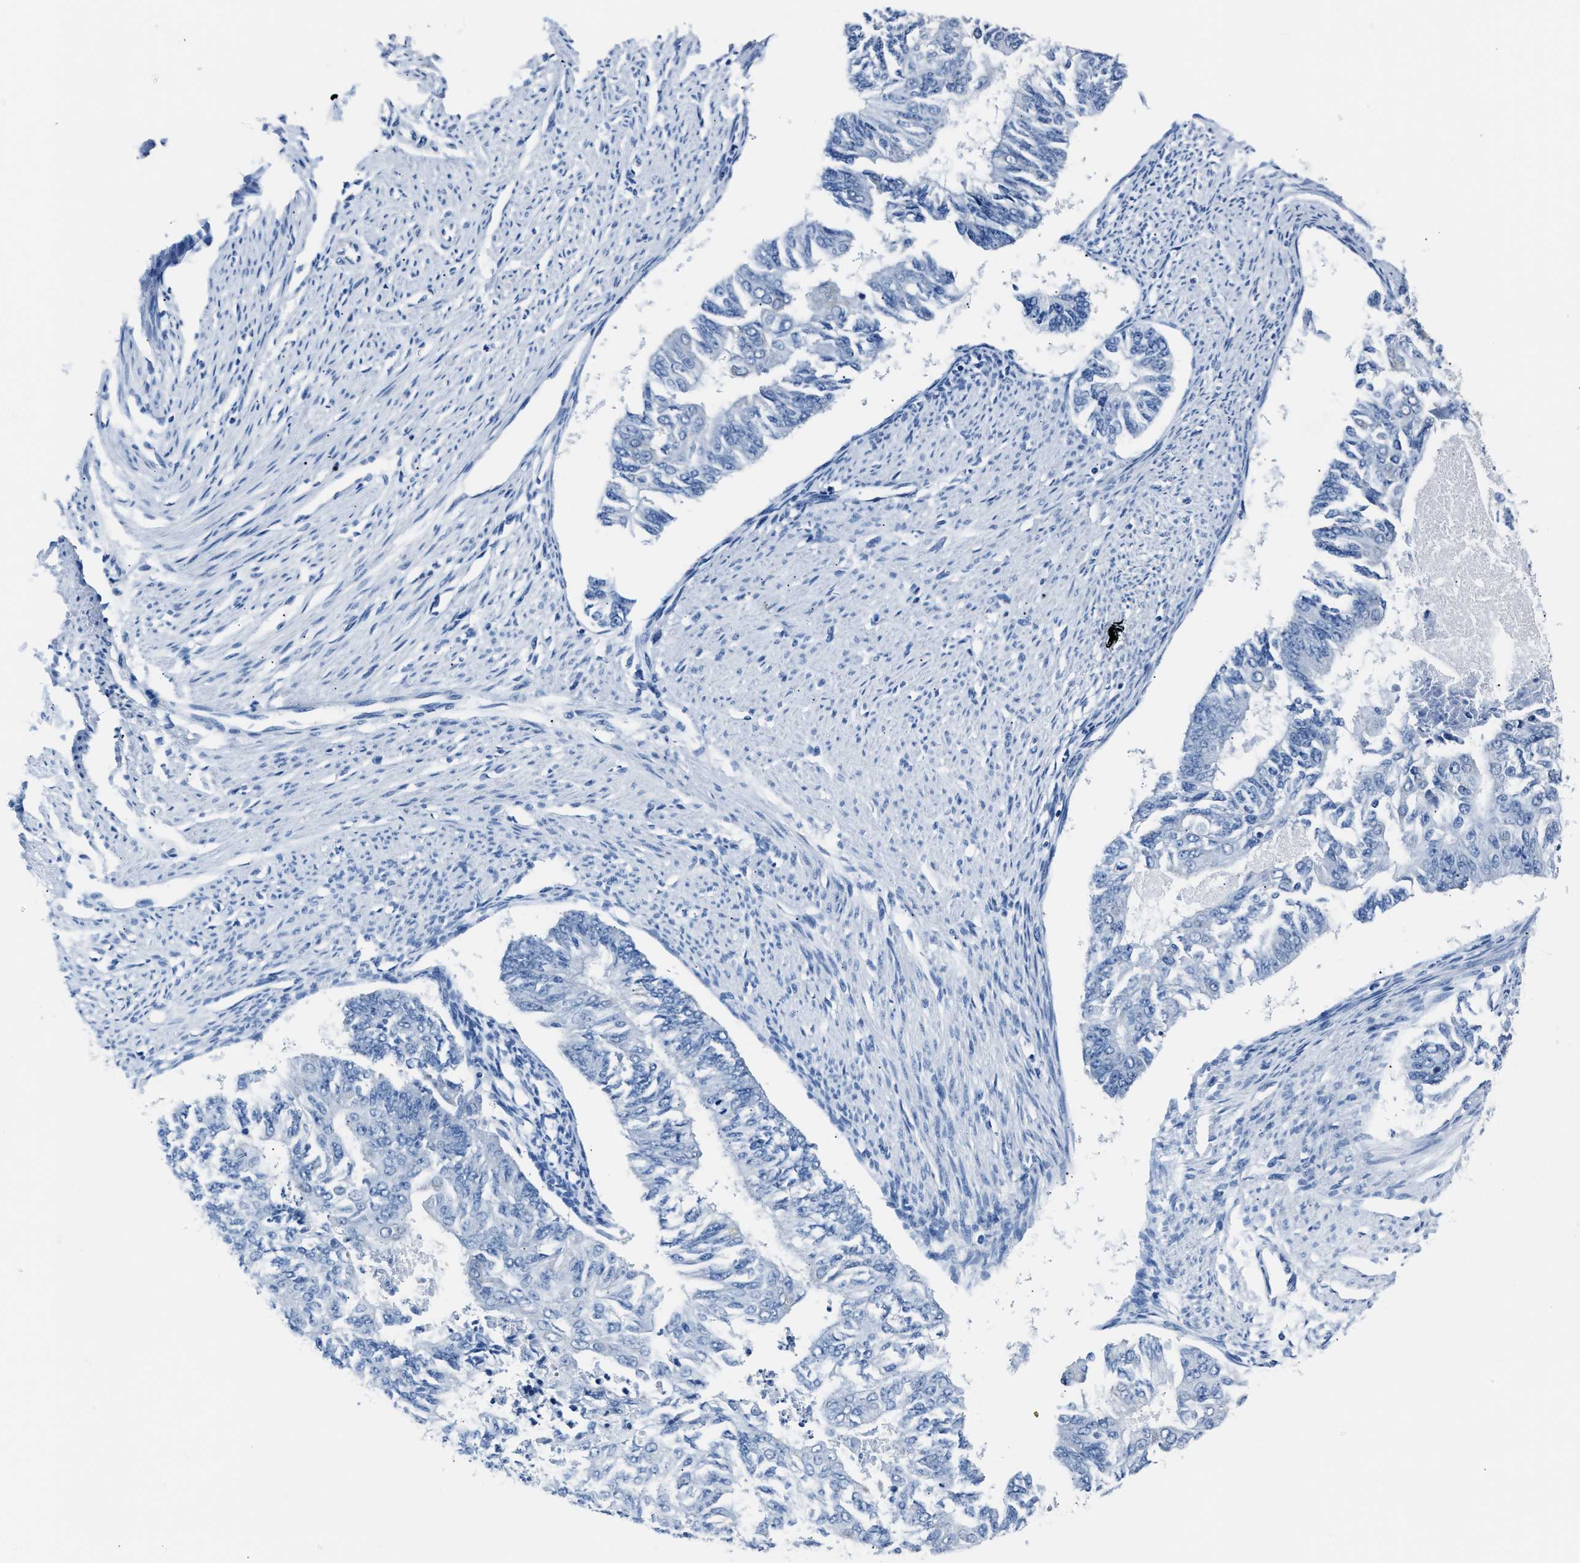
{"staining": {"intensity": "negative", "quantity": "none", "location": "none"}, "tissue": "endometrial cancer", "cell_type": "Tumor cells", "image_type": "cancer", "snomed": [{"axis": "morphology", "description": "Adenocarcinoma, NOS"}, {"axis": "topography", "description": "Endometrium"}], "caption": "High power microscopy micrograph of an IHC micrograph of endometrial adenocarcinoma, revealing no significant positivity in tumor cells. (Brightfield microscopy of DAB (3,3'-diaminobenzidine) immunohistochemistry at high magnification).", "gene": "AMACR", "patient": {"sex": "female", "age": 32}}